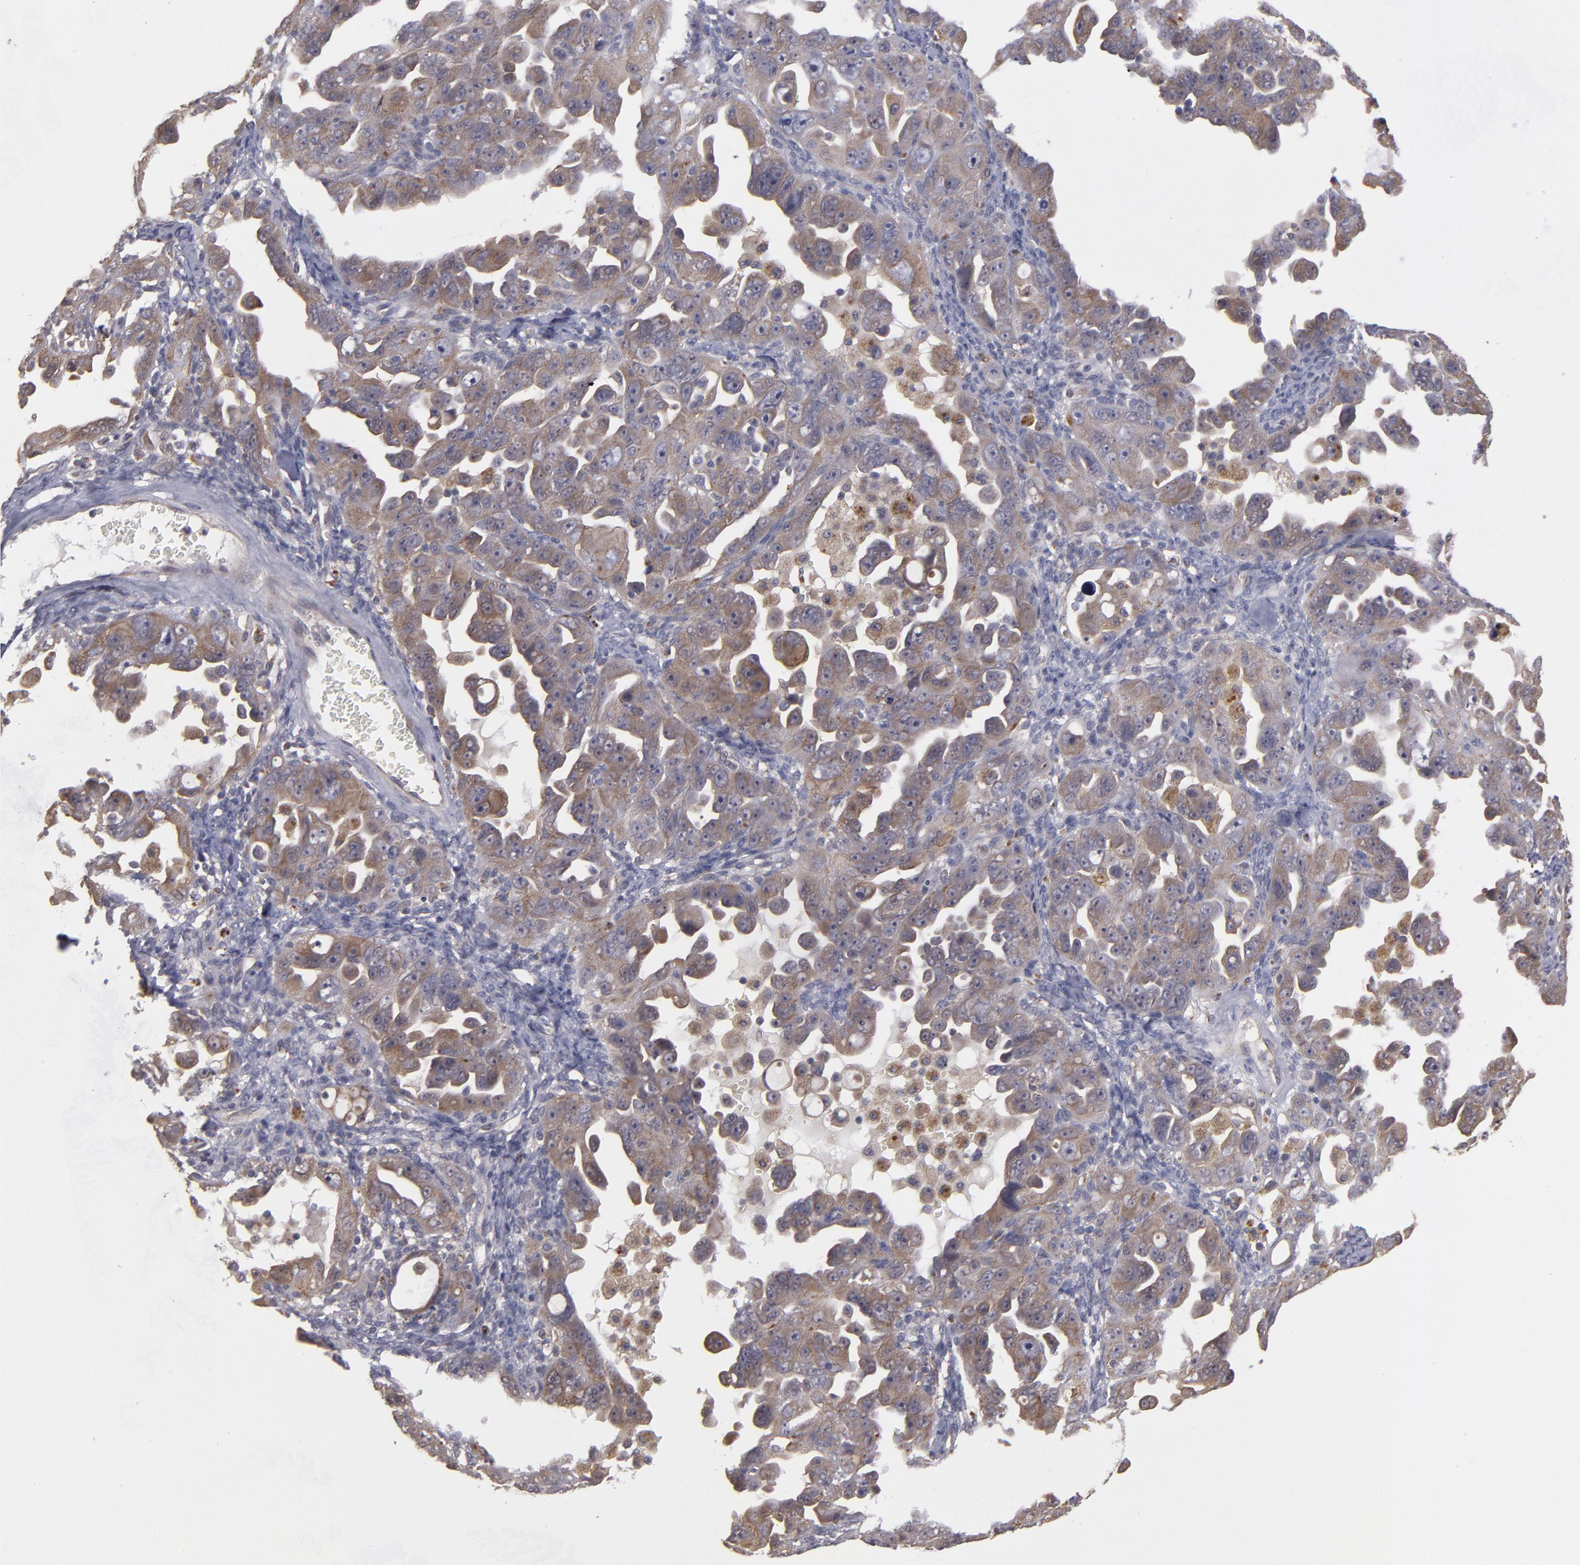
{"staining": {"intensity": "moderate", "quantity": ">75%", "location": "cytoplasmic/membranous"}, "tissue": "ovarian cancer", "cell_type": "Tumor cells", "image_type": "cancer", "snomed": [{"axis": "morphology", "description": "Cystadenocarcinoma, serous, NOS"}, {"axis": "topography", "description": "Ovary"}], "caption": "This histopathology image displays immunohistochemistry staining of serous cystadenocarcinoma (ovarian), with medium moderate cytoplasmic/membranous expression in approximately >75% of tumor cells.", "gene": "CTSO", "patient": {"sex": "female", "age": 66}}